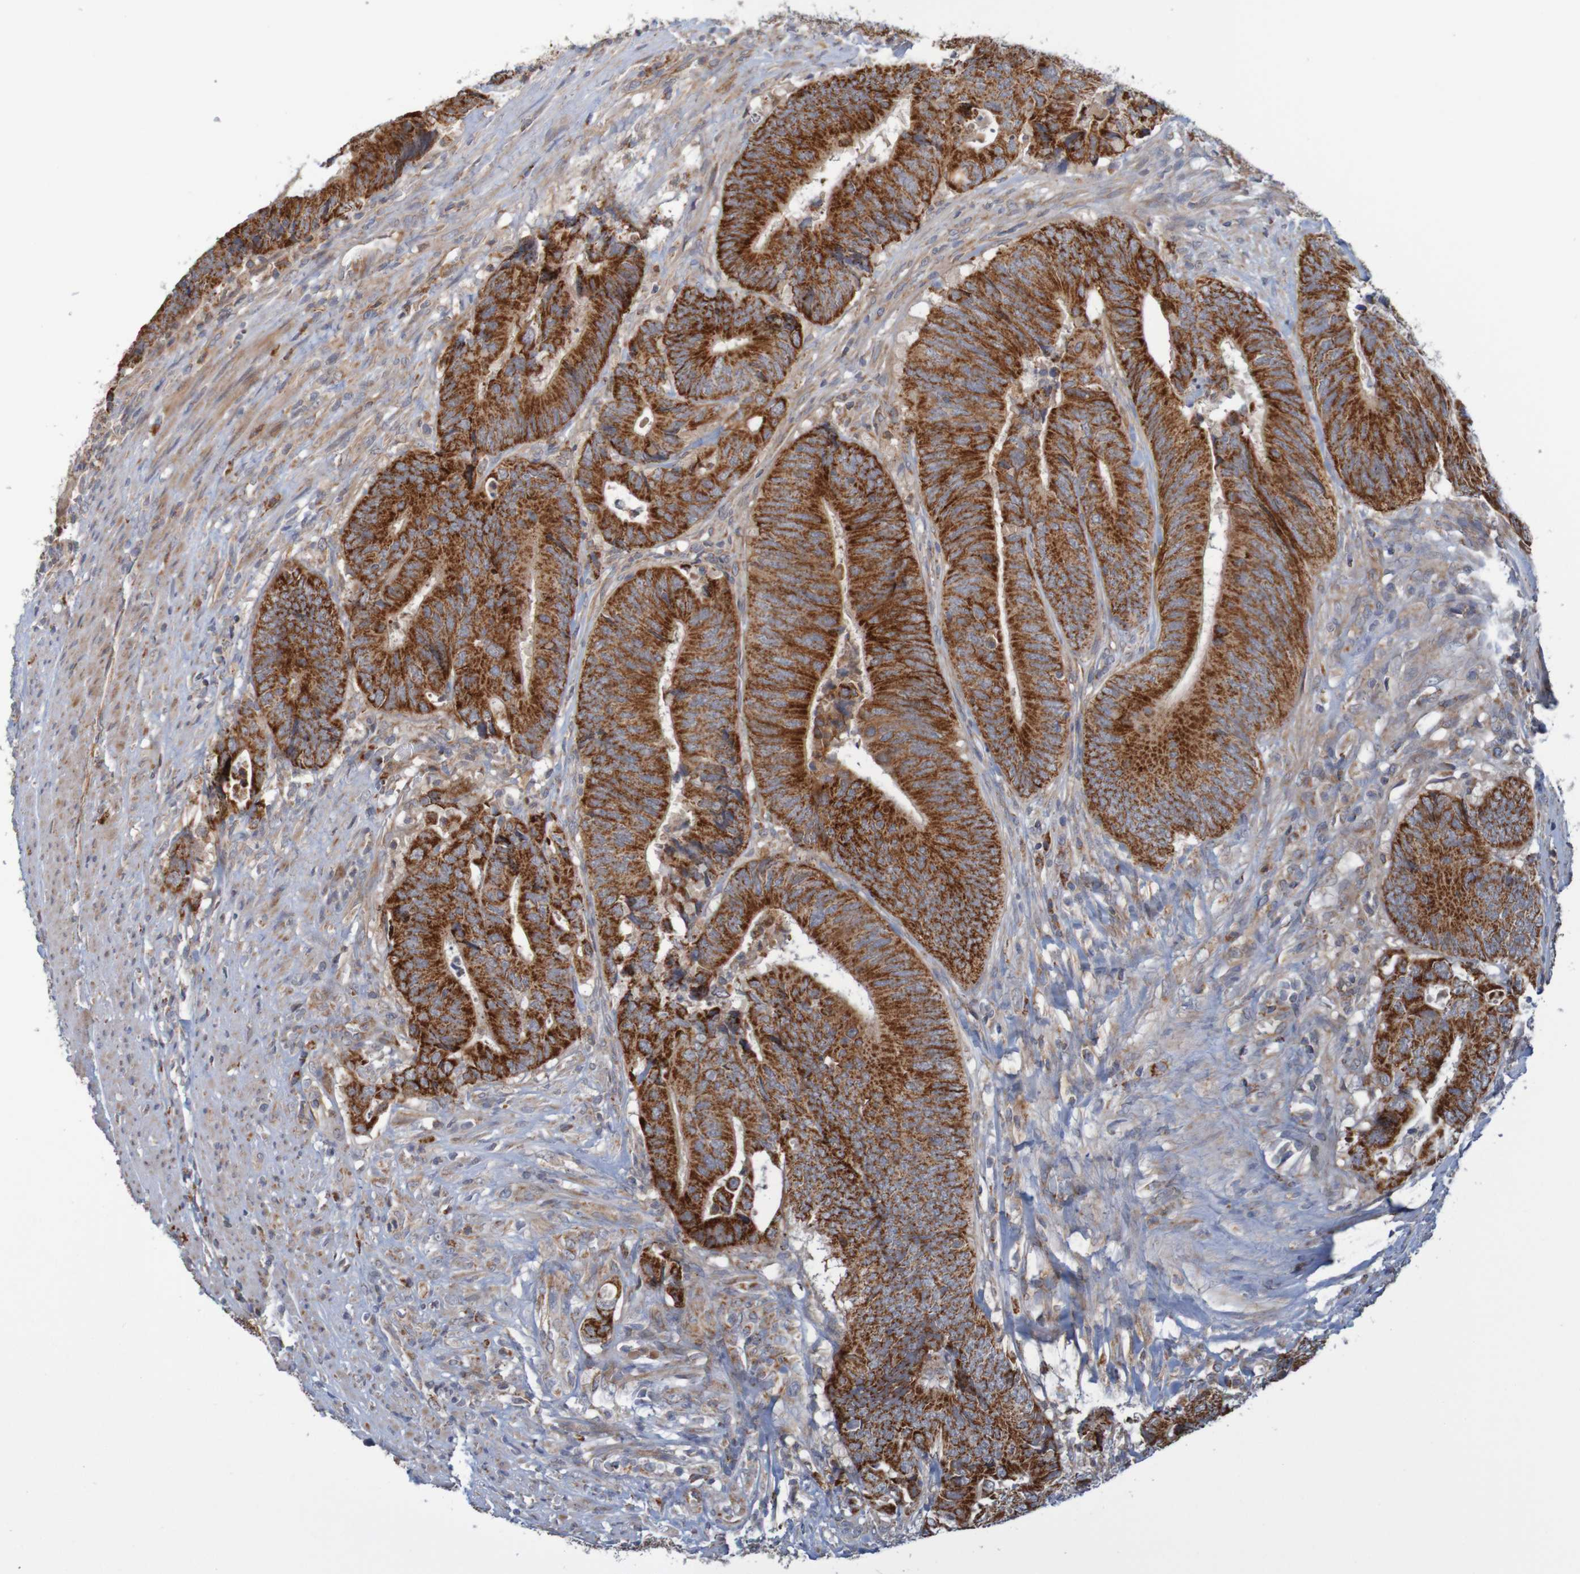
{"staining": {"intensity": "strong", "quantity": ">75%", "location": "cytoplasmic/membranous"}, "tissue": "colorectal cancer", "cell_type": "Tumor cells", "image_type": "cancer", "snomed": [{"axis": "morphology", "description": "Normal tissue, NOS"}, {"axis": "morphology", "description": "Adenocarcinoma, NOS"}, {"axis": "topography", "description": "Colon"}], "caption": "The photomicrograph exhibits immunohistochemical staining of adenocarcinoma (colorectal). There is strong cytoplasmic/membranous positivity is identified in approximately >75% of tumor cells.", "gene": "NAV2", "patient": {"sex": "male", "age": 56}}